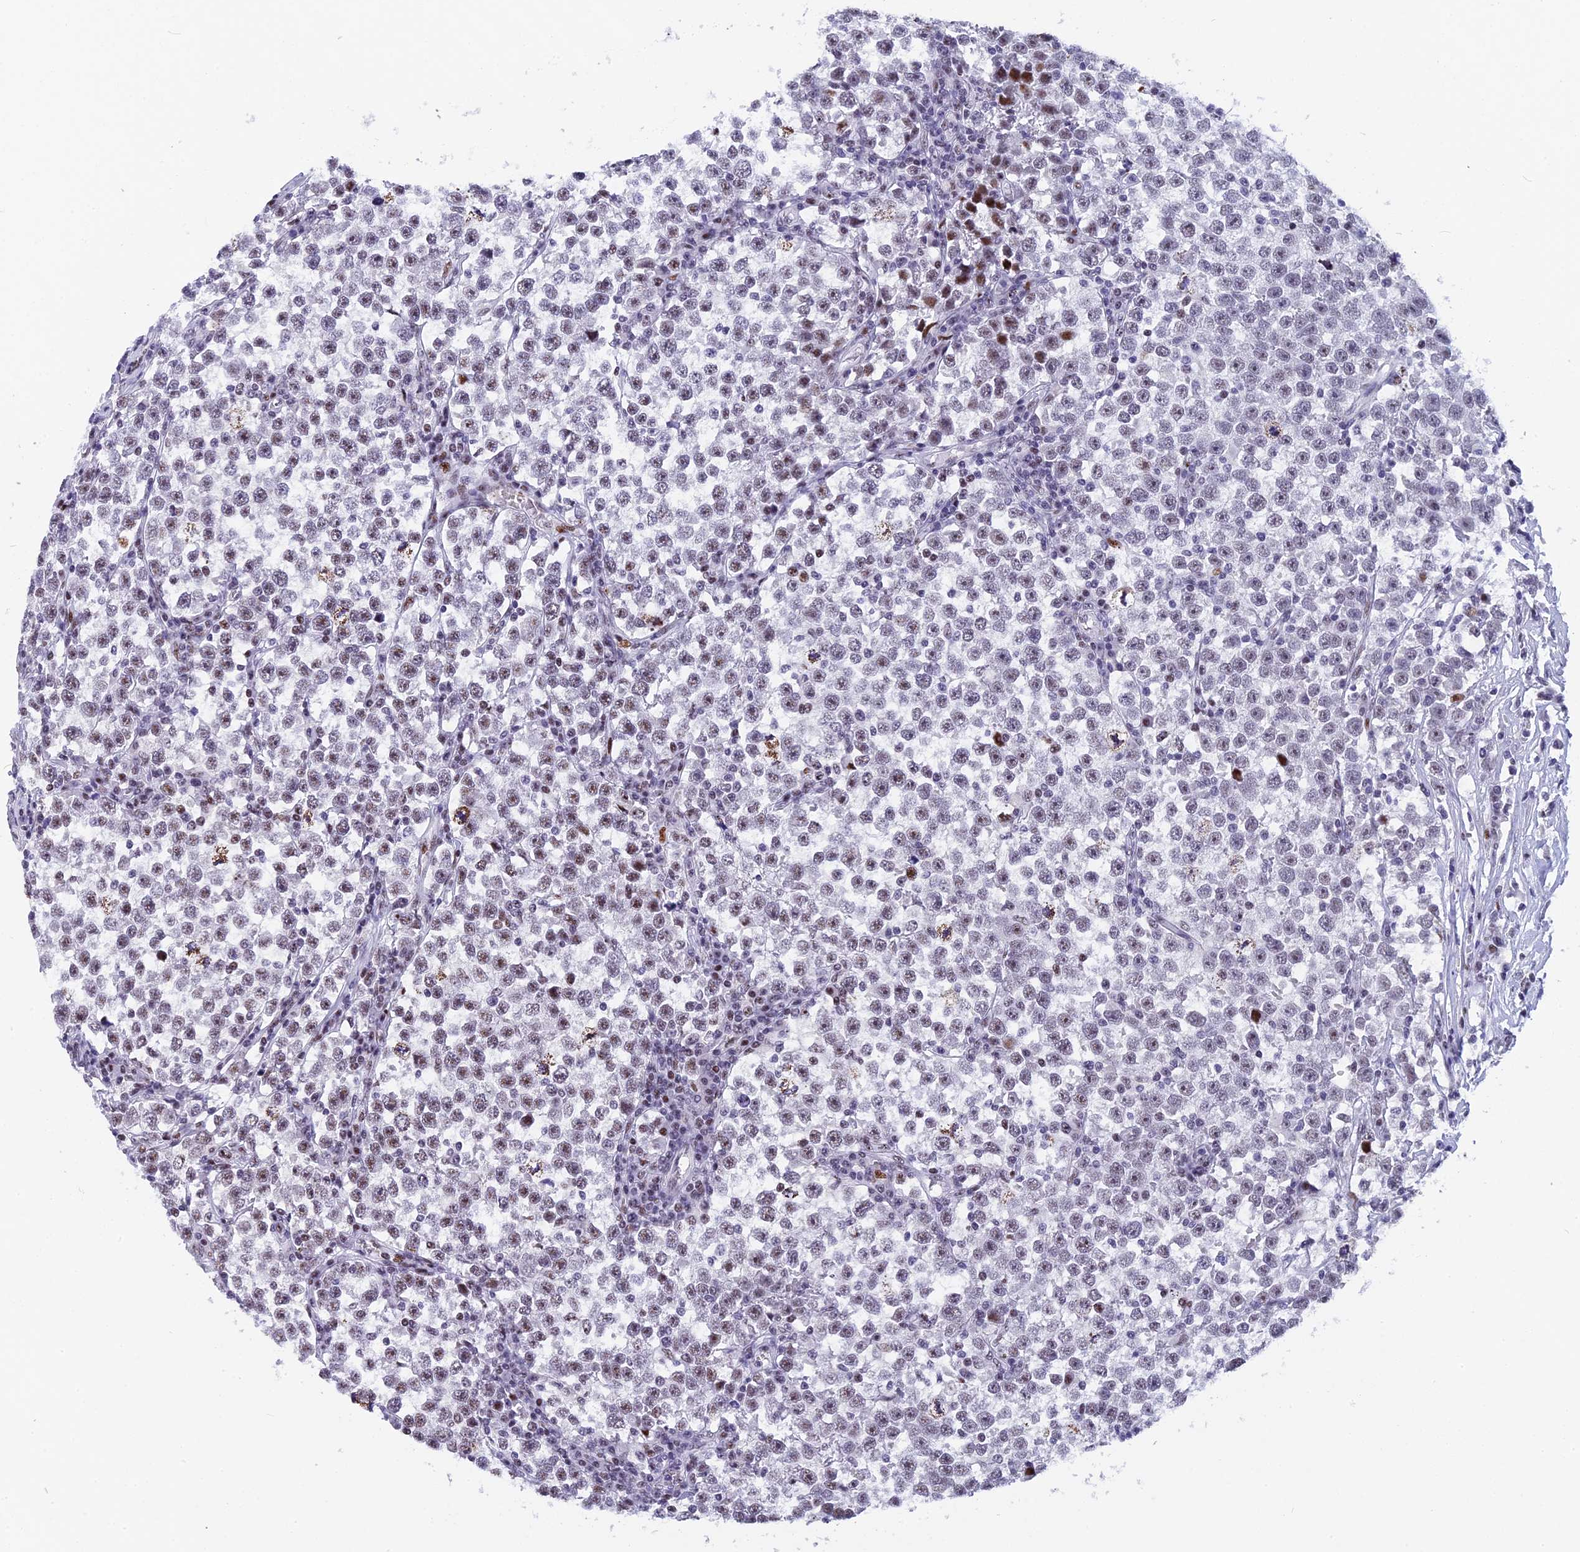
{"staining": {"intensity": "weak", "quantity": "<25%", "location": "nuclear"}, "tissue": "testis cancer", "cell_type": "Tumor cells", "image_type": "cancer", "snomed": [{"axis": "morphology", "description": "Normal tissue, NOS"}, {"axis": "morphology", "description": "Seminoma, NOS"}, {"axis": "topography", "description": "Testis"}], "caption": "An image of human seminoma (testis) is negative for staining in tumor cells.", "gene": "NSA2", "patient": {"sex": "male", "age": 43}}